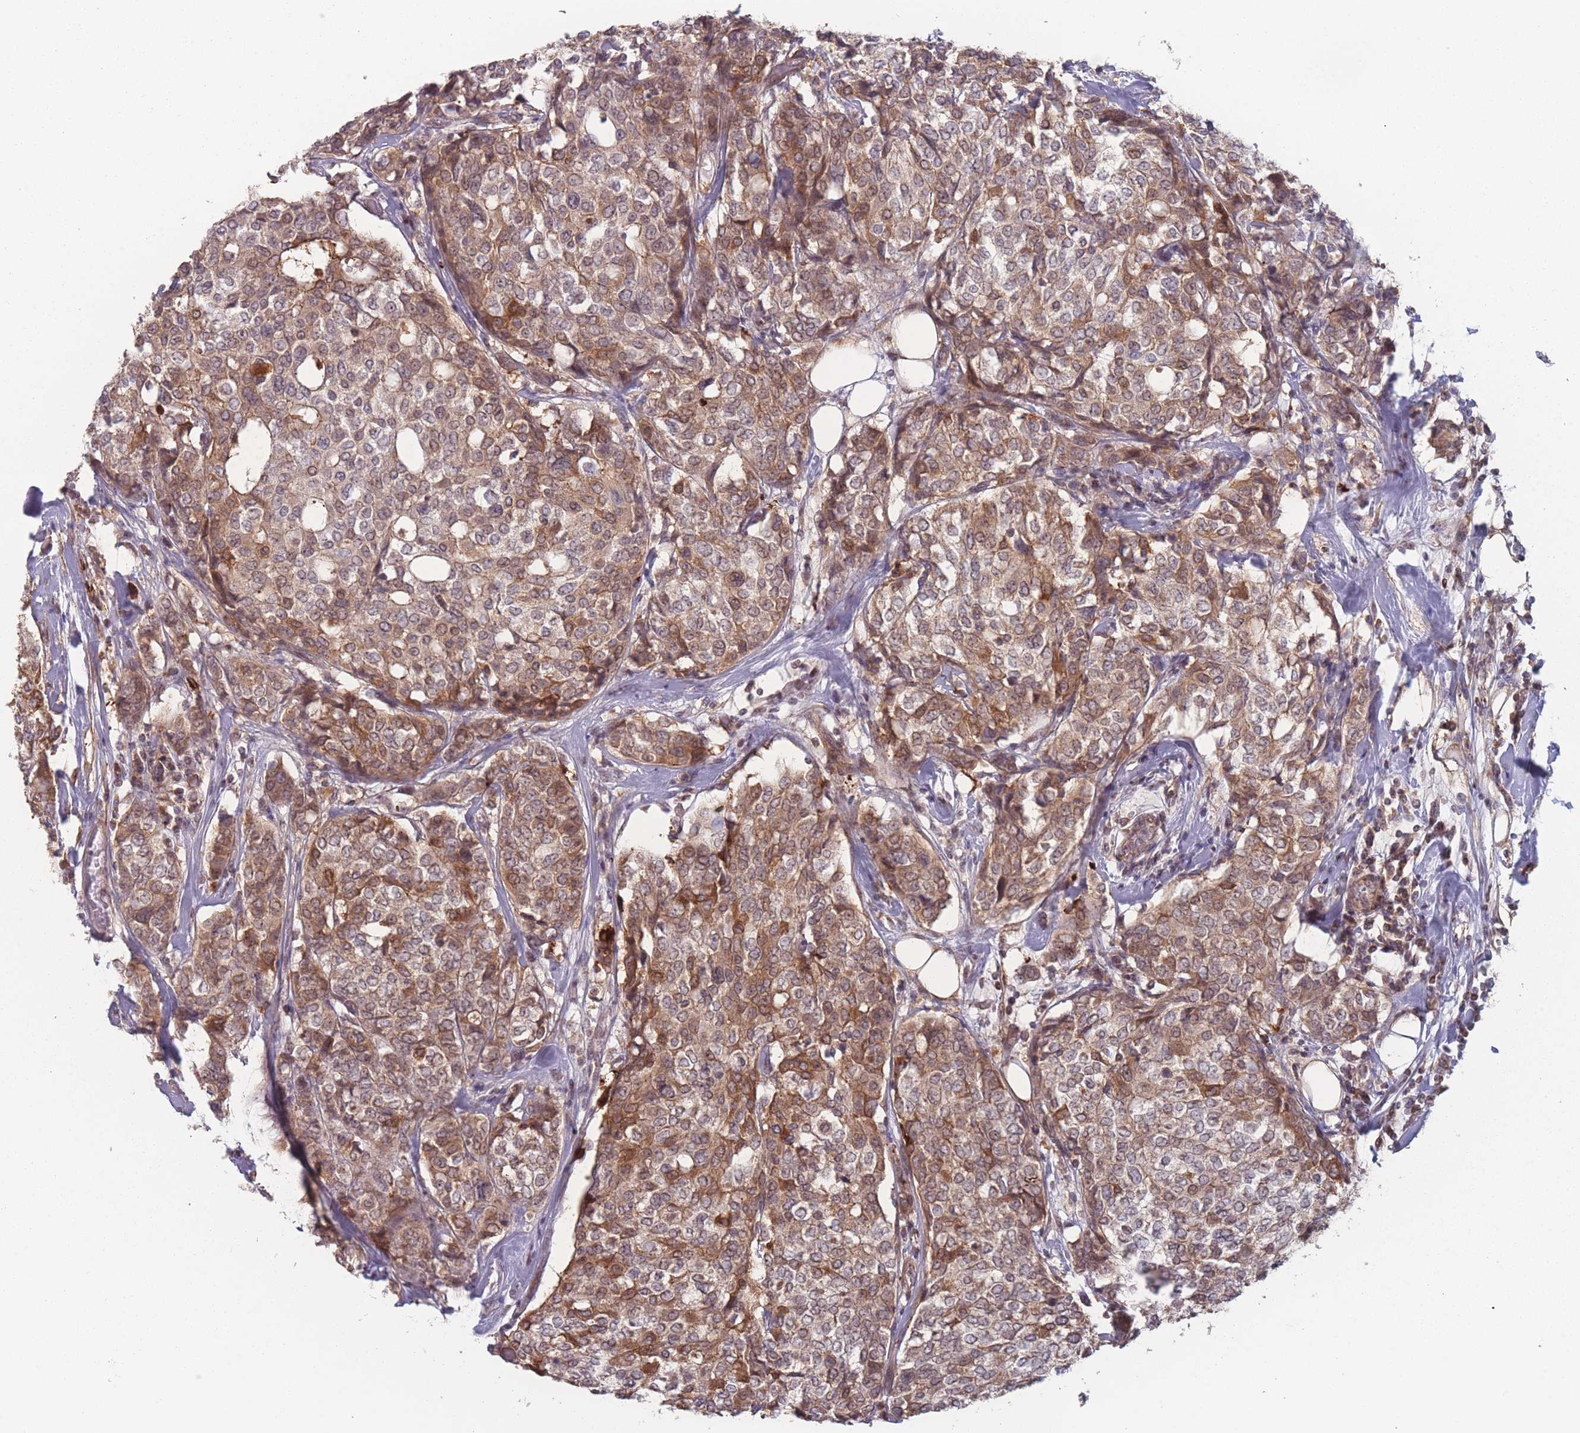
{"staining": {"intensity": "moderate", "quantity": ">75%", "location": "cytoplasmic/membranous"}, "tissue": "breast cancer", "cell_type": "Tumor cells", "image_type": "cancer", "snomed": [{"axis": "morphology", "description": "Lobular carcinoma"}, {"axis": "topography", "description": "Breast"}], "caption": "The immunohistochemical stain labels moderate cytoplasmic/membranous staining in tumor cells of breast cancer tissue.", "gene": "TMEM232", "patient": {"sex": "female", "age": 51}}